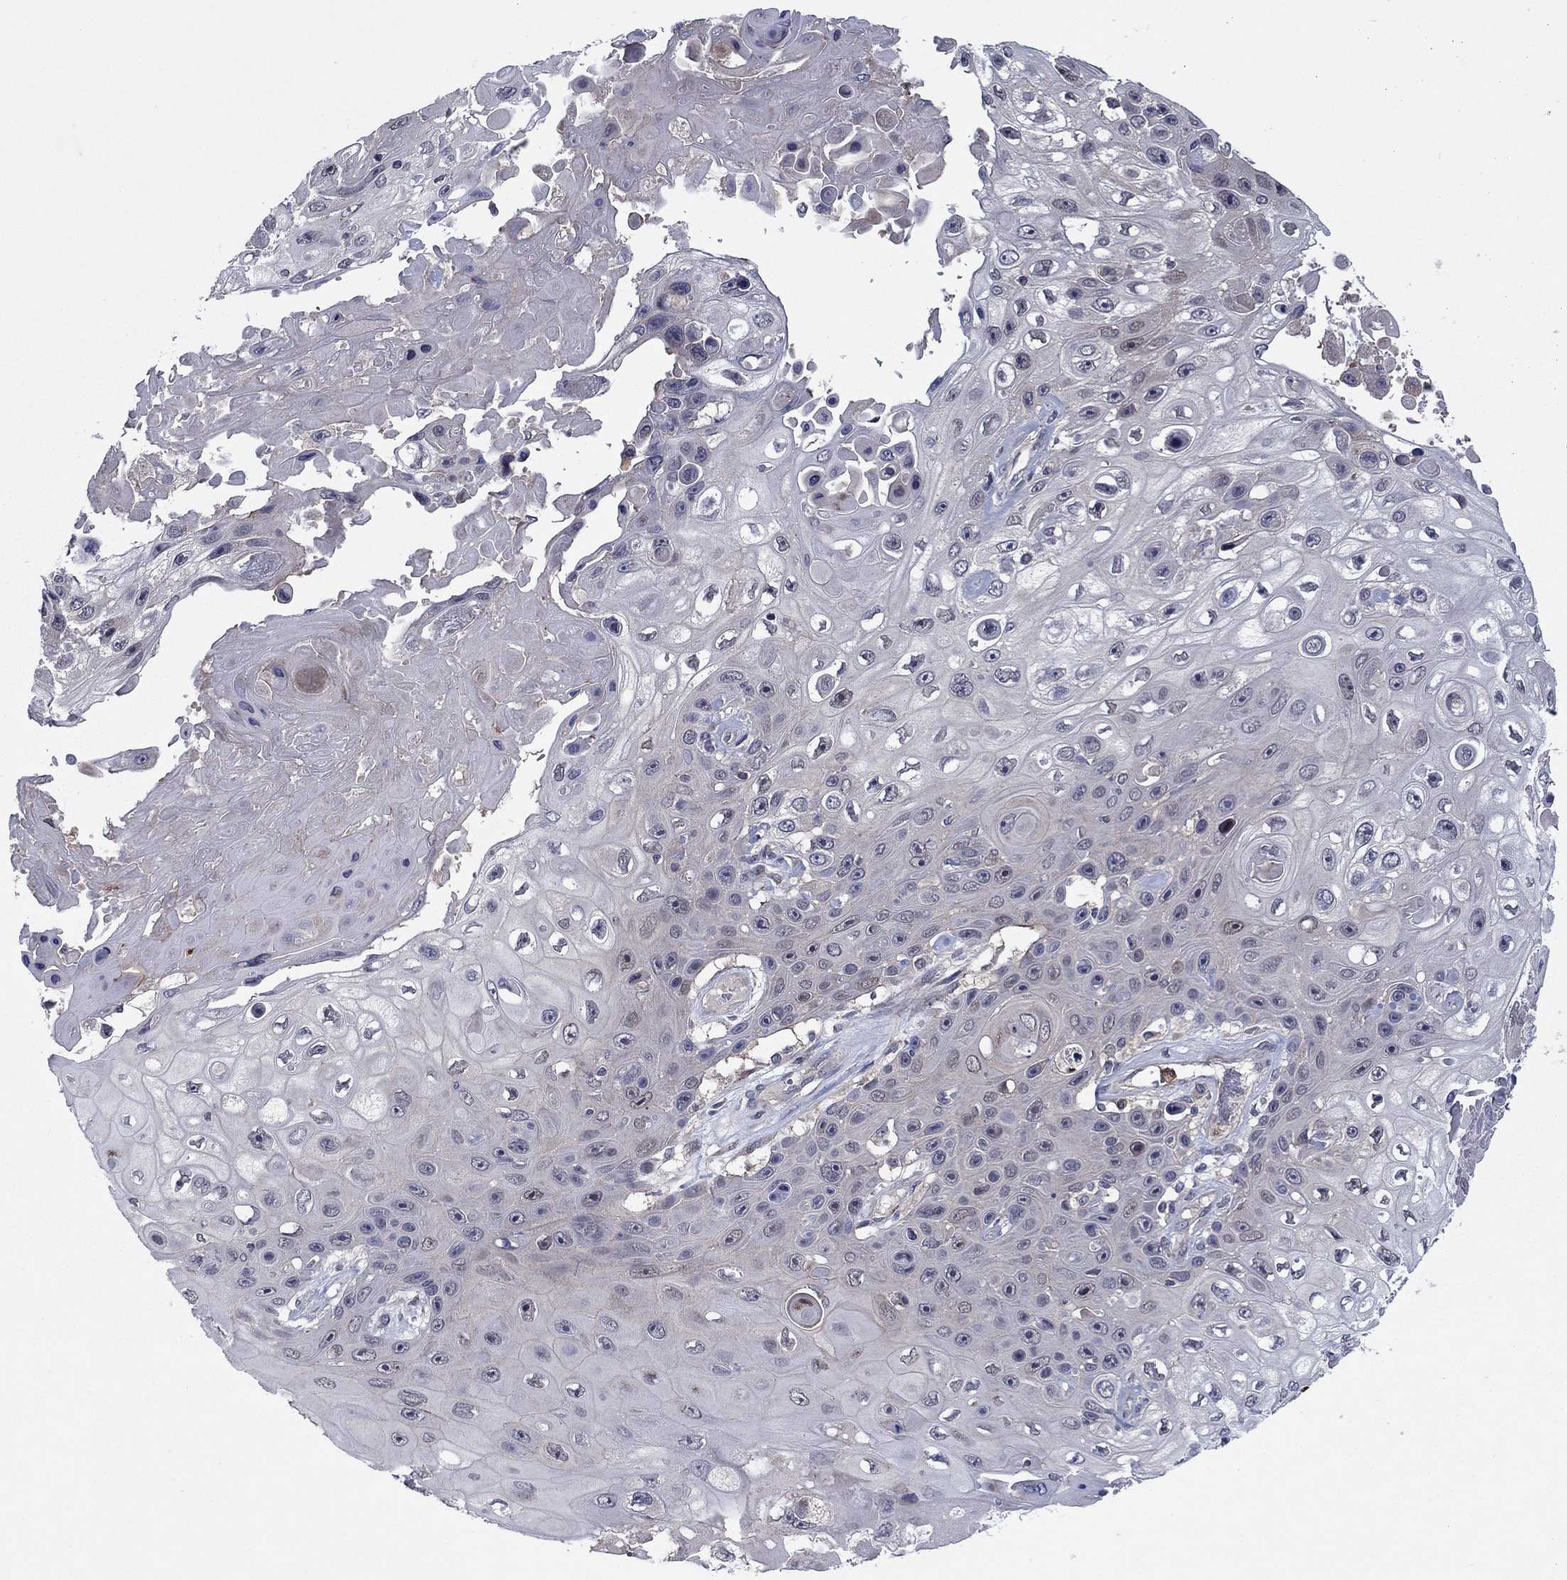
{"staining": {"intensity": "negative", "quantity": "none", "location": "none"}, "tissue": "skin cancer", "cell_type": "Tumor cells", "image_type": "cancer", "snomed": [{"axis": "morphology", "description": "Squamous cell carcinoma, NOS"}, {"axis": "topography", "description": "Skin"}], "caption": "The IHC photomicrograph has no significant expression in tumor cells of skin cancer tissue.", "gene": "MSRB1", "patient": {"sex": "male", "age": 82}}